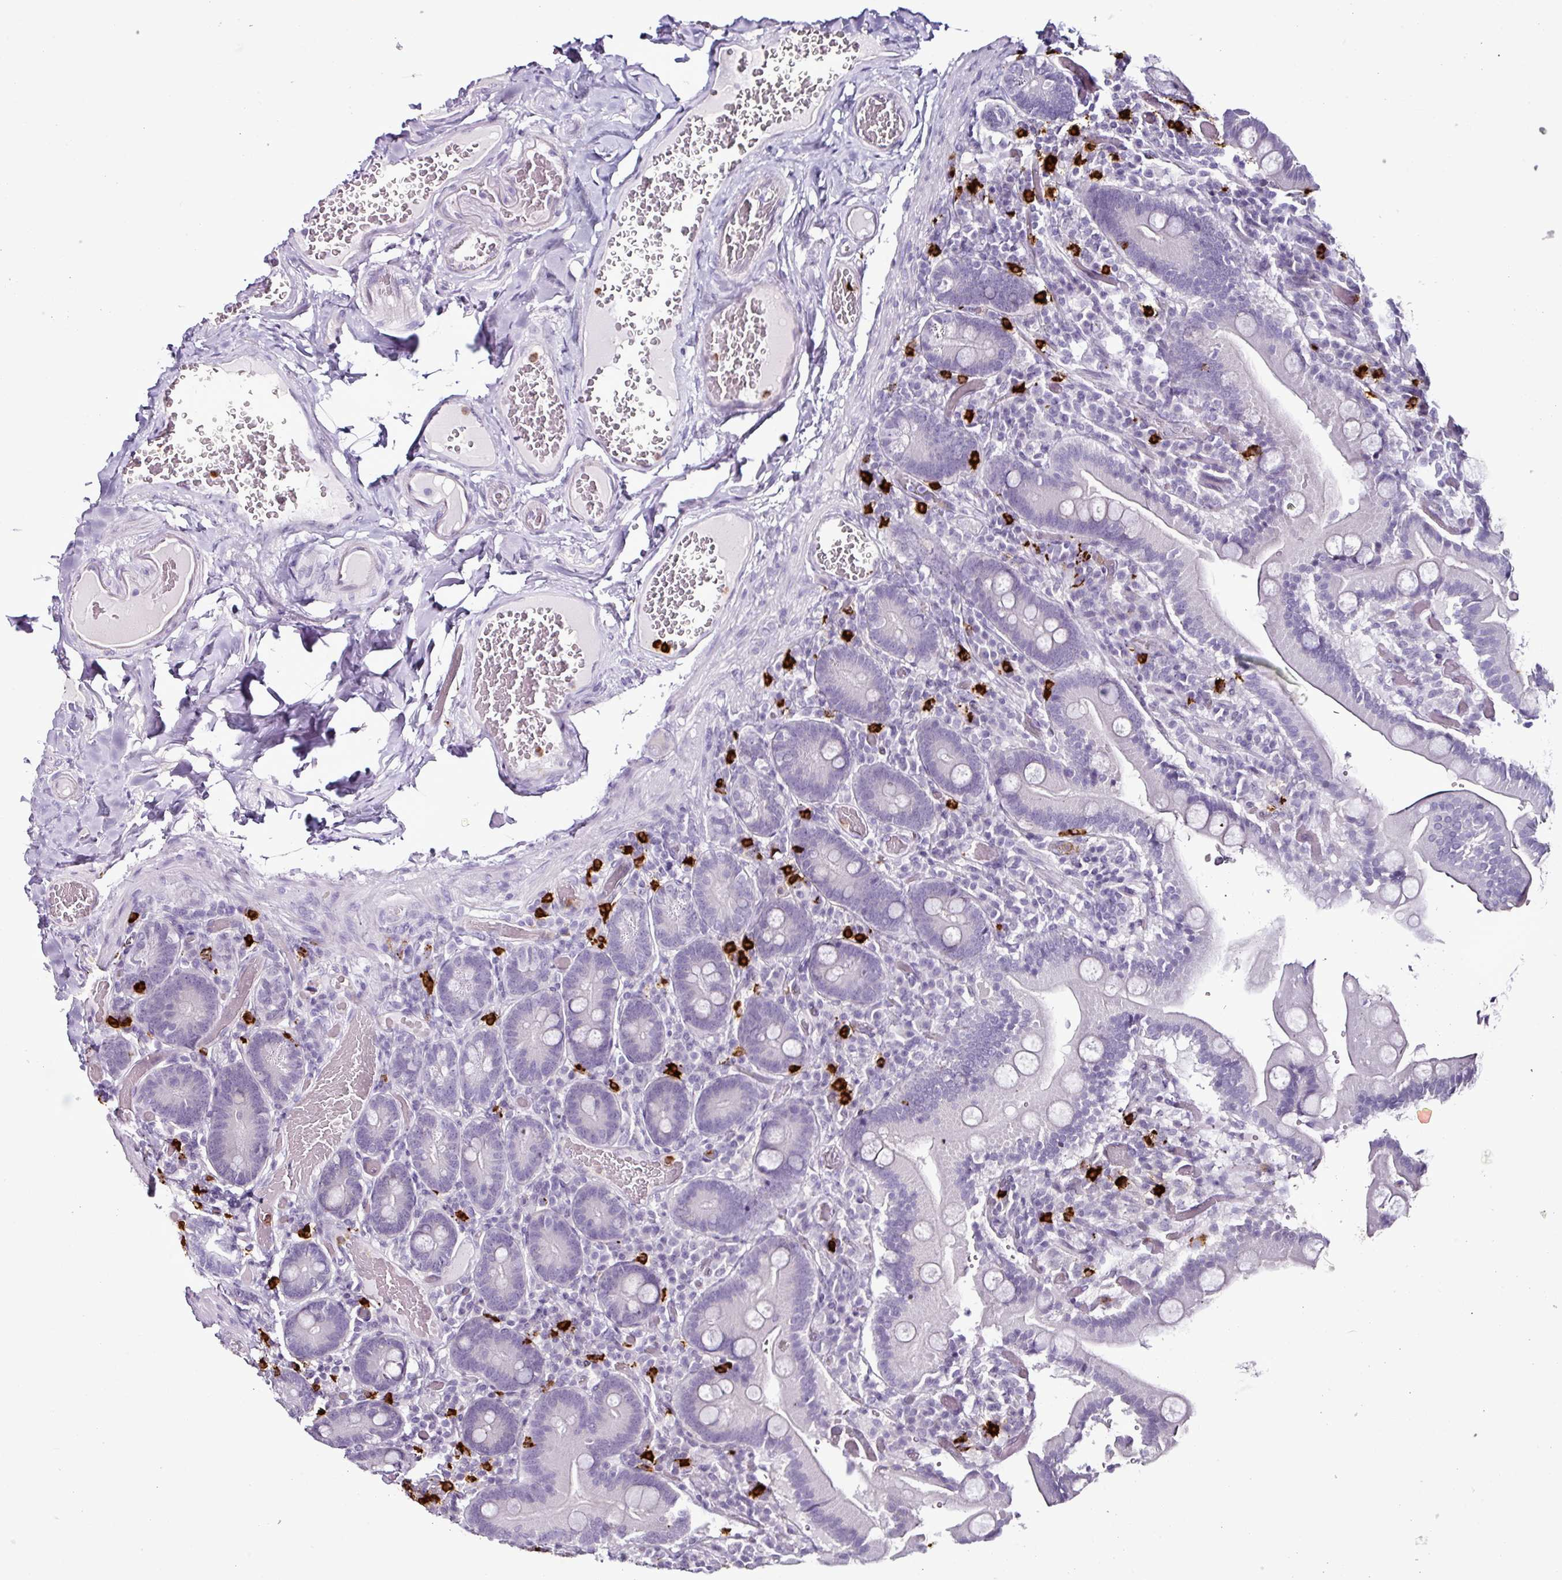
{"staining": {"intensity": "negative", "quantity": "none", "location": "none"}, "tissue": "duodenum", "cell_type": "Glandular cells", "image_type": "normal", "snomed": [{"axis": "morphology", "description": "Normal tissue, NOS"}, {"axis": "topography", "description": "Duodenum"}], "caption": "The IHC photomicrograph has no significant expression in glandular cells of duodenum.", "gene": "TMEM178A", "patient": {"sex": "female", "age": 62}}